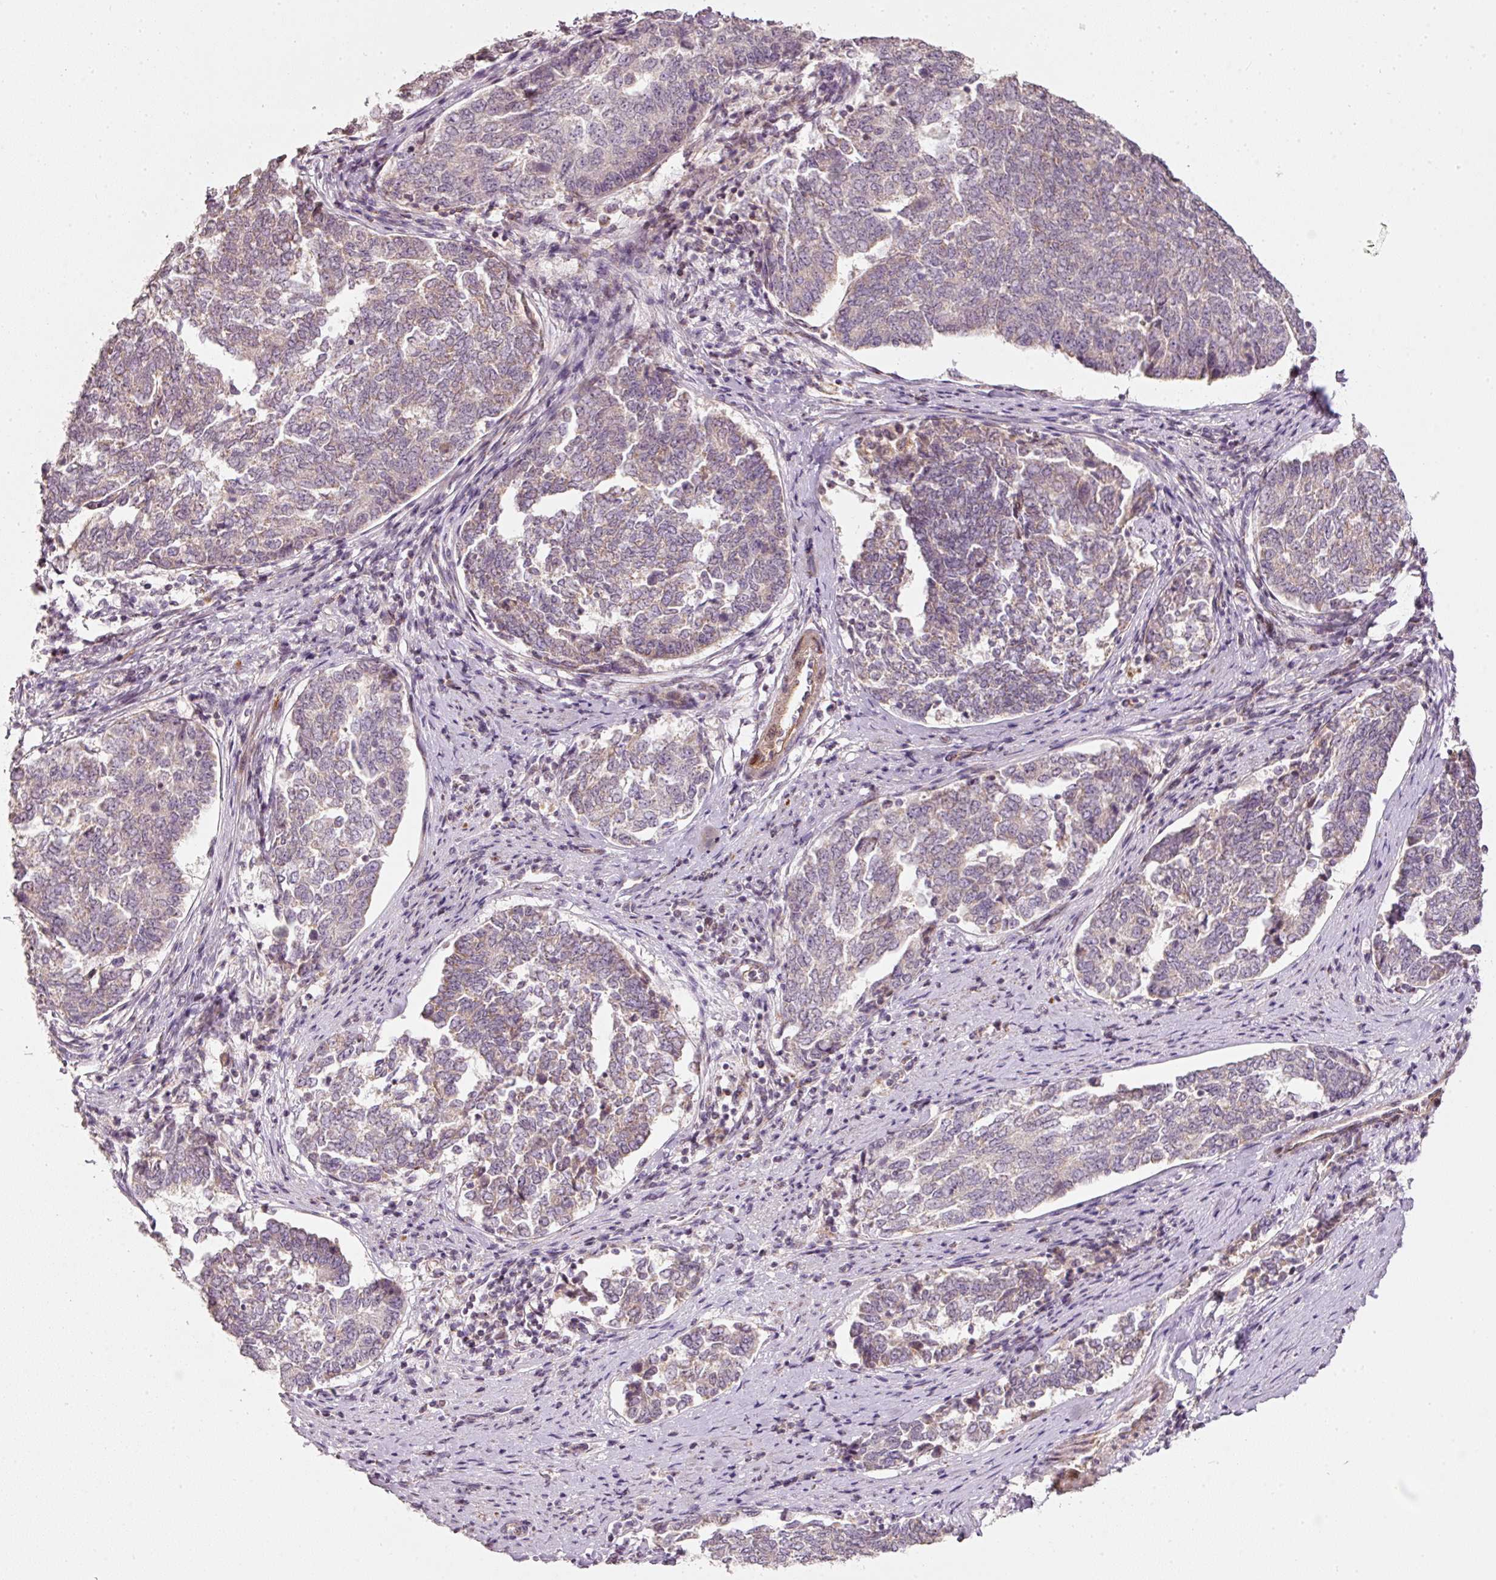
{"staining": {"intensity": "negative", "quantity": "none", "location": "none"}, "tissue": "endometrial cancer", "cell_type": "Tumor cells", "image_type": "cancer", "snomed": [{"axis": "morphology", "description": "Adenocarcinoma, NOS"}, {"axis": "topography", "description": "Endometrium"}], "caption": "IHC histopathology image of neoplastic tissue: human endometrial cancer (adenocarcinoma) stained with DAB (3,3'-diaminobenzidine) displays no significant protein expression in tumor cells.", "gene": "TOB2", "patient": {"sex": "female", "age": 80}}